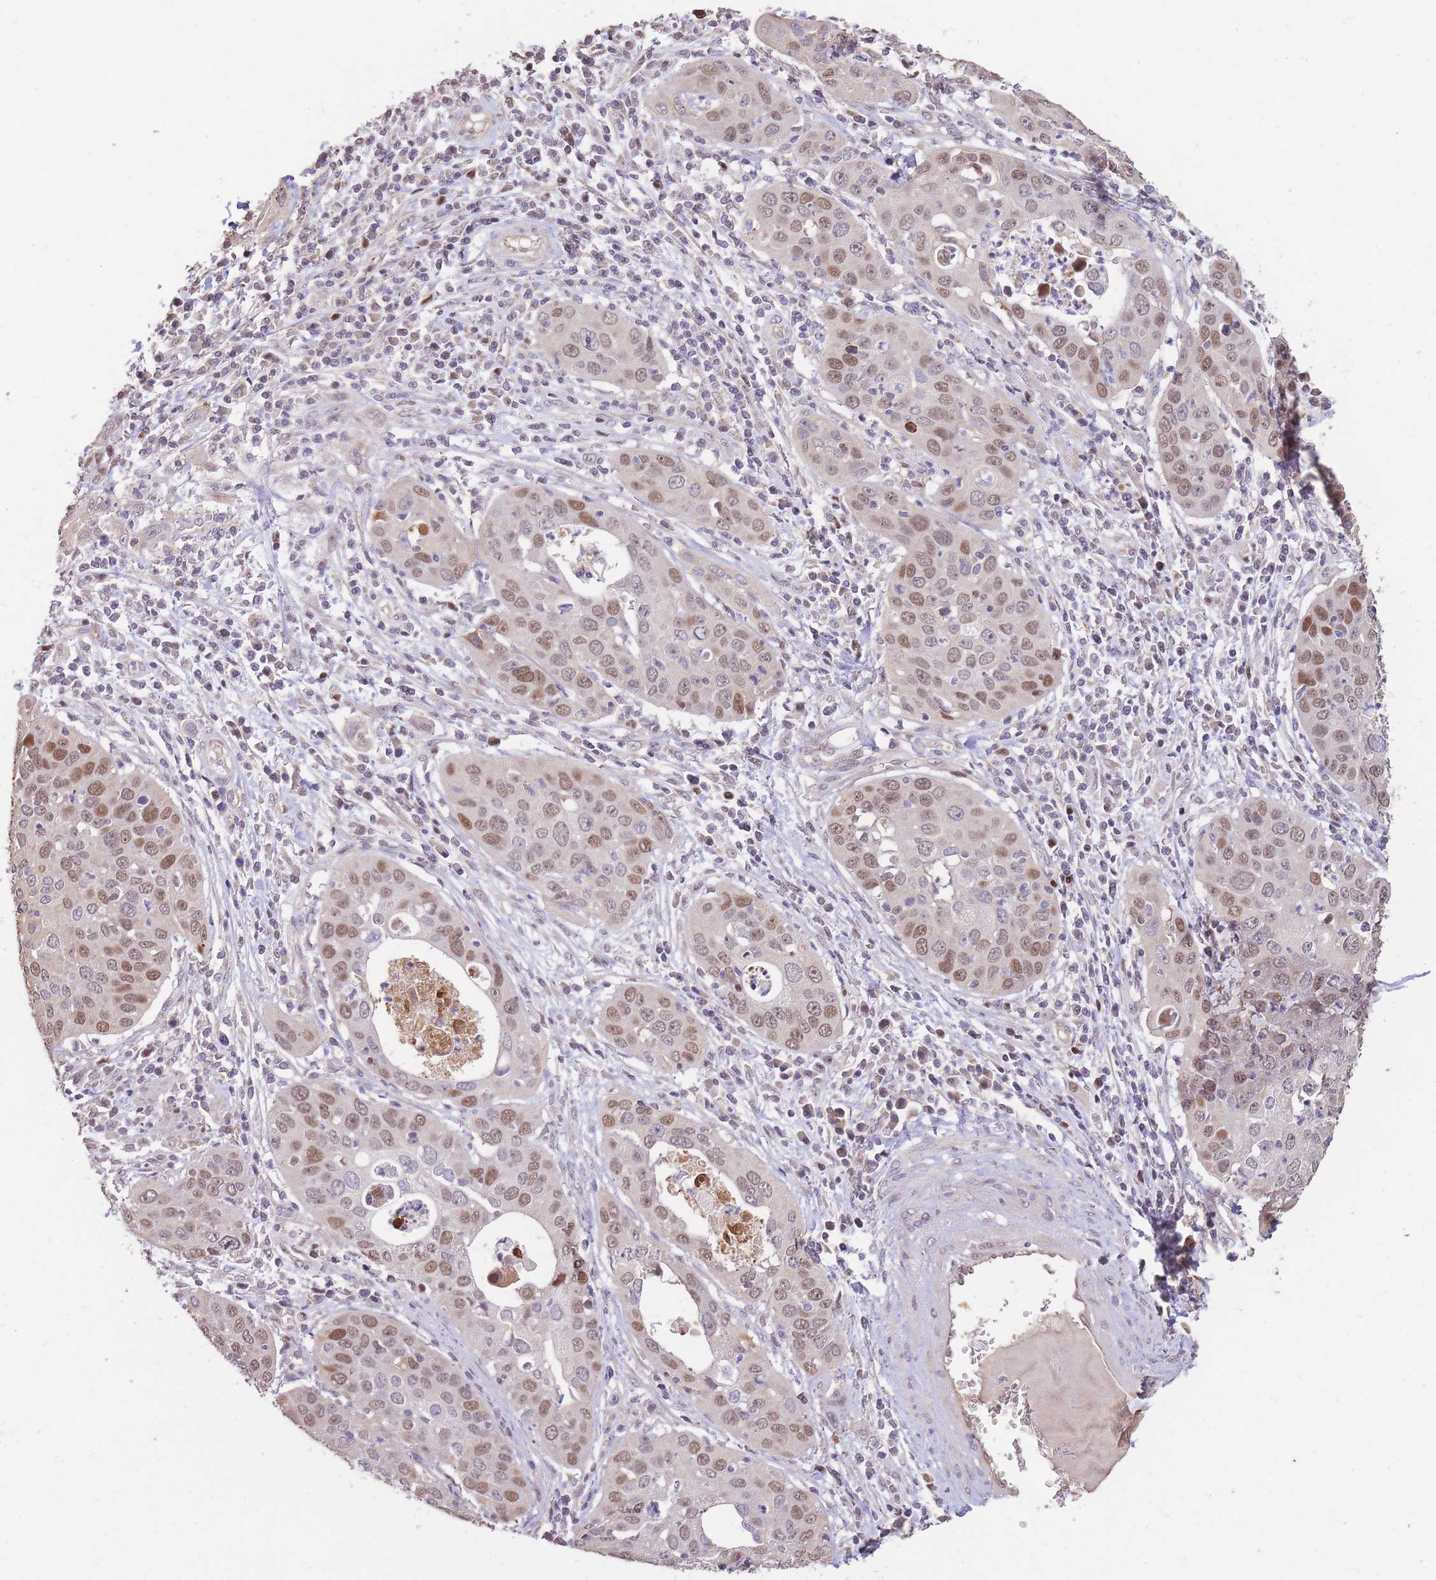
{"staining": {"intensity": "moderate", "quantity": "25%-75%", "location": "nuclear"}, "tissue": "cervical cancer", "cell_type": "Tumor cells", "image_type": "cancer", "snomed": [{"axis": "morphology", "description": "Squamous cell carcinoma, NOS"}, {"axis": "topography", "description": "Cervix"}], "caption": "A micrograph of human cervical cancer (squamous cell carcinoma) stained for a protein shows moderate nuclear brown staining in tumor cells. (DAB IHC with brightfield microscopy, high magnification).", "gene": "RGS14", "patient": {"sex": "female", "age": 36}}